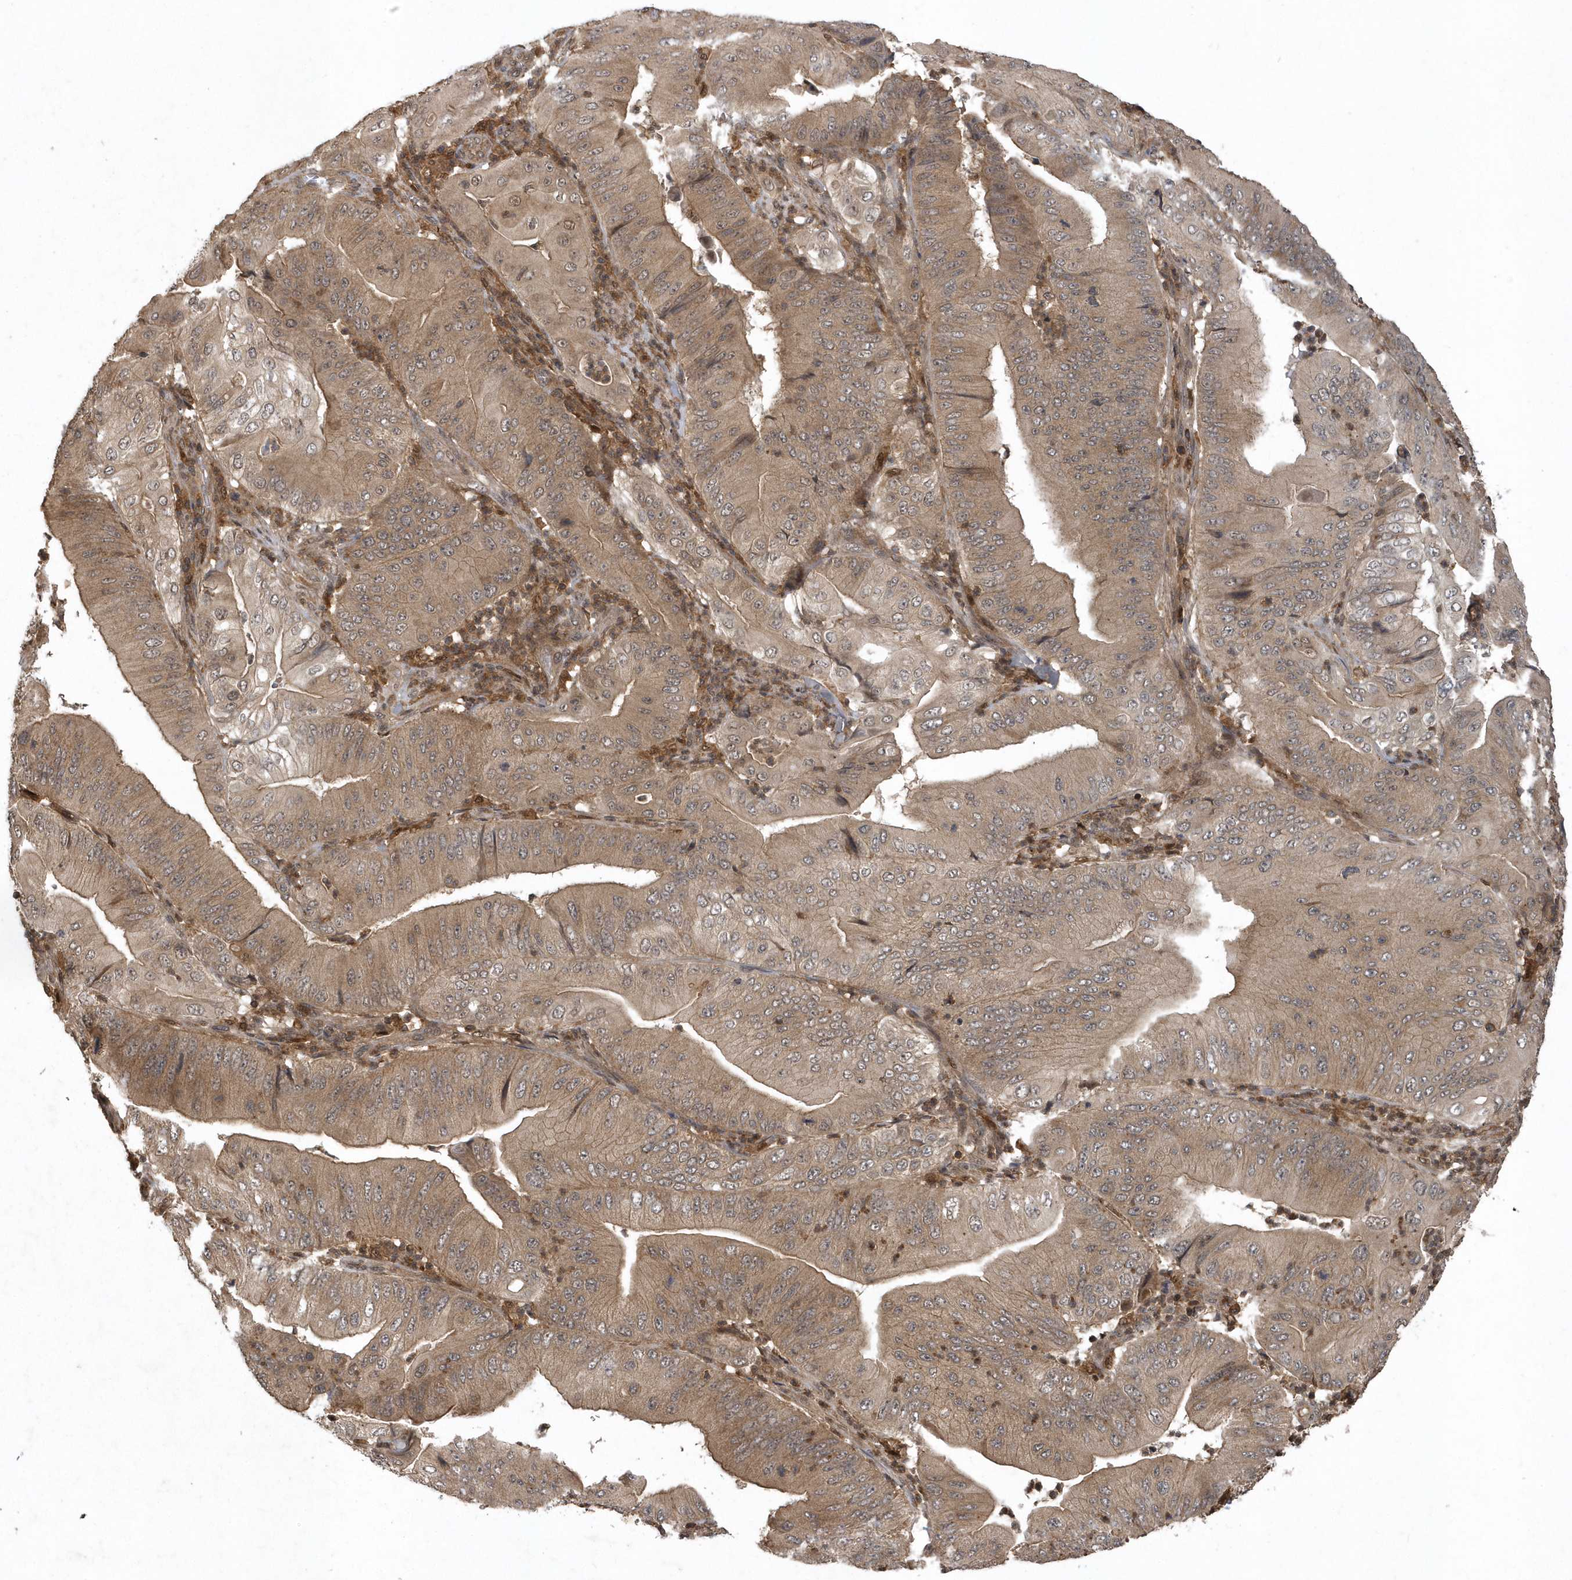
{"staining": {"intensity": "moderate", "quantity": ">75%", "location": "cytoplasmic/membranous"}, "tissue": "pancreatic cancer", "cell_type": "Tumor cells", "image_type": "cancer", "snomed": [{"axis": "morphology", "description": "Adenocarcinoma, NOS"}, {"axis": "topography", "description": "Pancreas"}], "caption": "High-magnification brightfield microscopy of pancreatic cancer stained with DAB (brown) and counterstained with hematoxylin (blue). tumor cells exhibit moderate cytoplasmic/membranous staining is present in approximately>75% of cells. (DAB IHC, brown staining for protein, blue staining for nuclei).", "gene": "LACC1", "patient": {"sex": "female", "age": 77}}